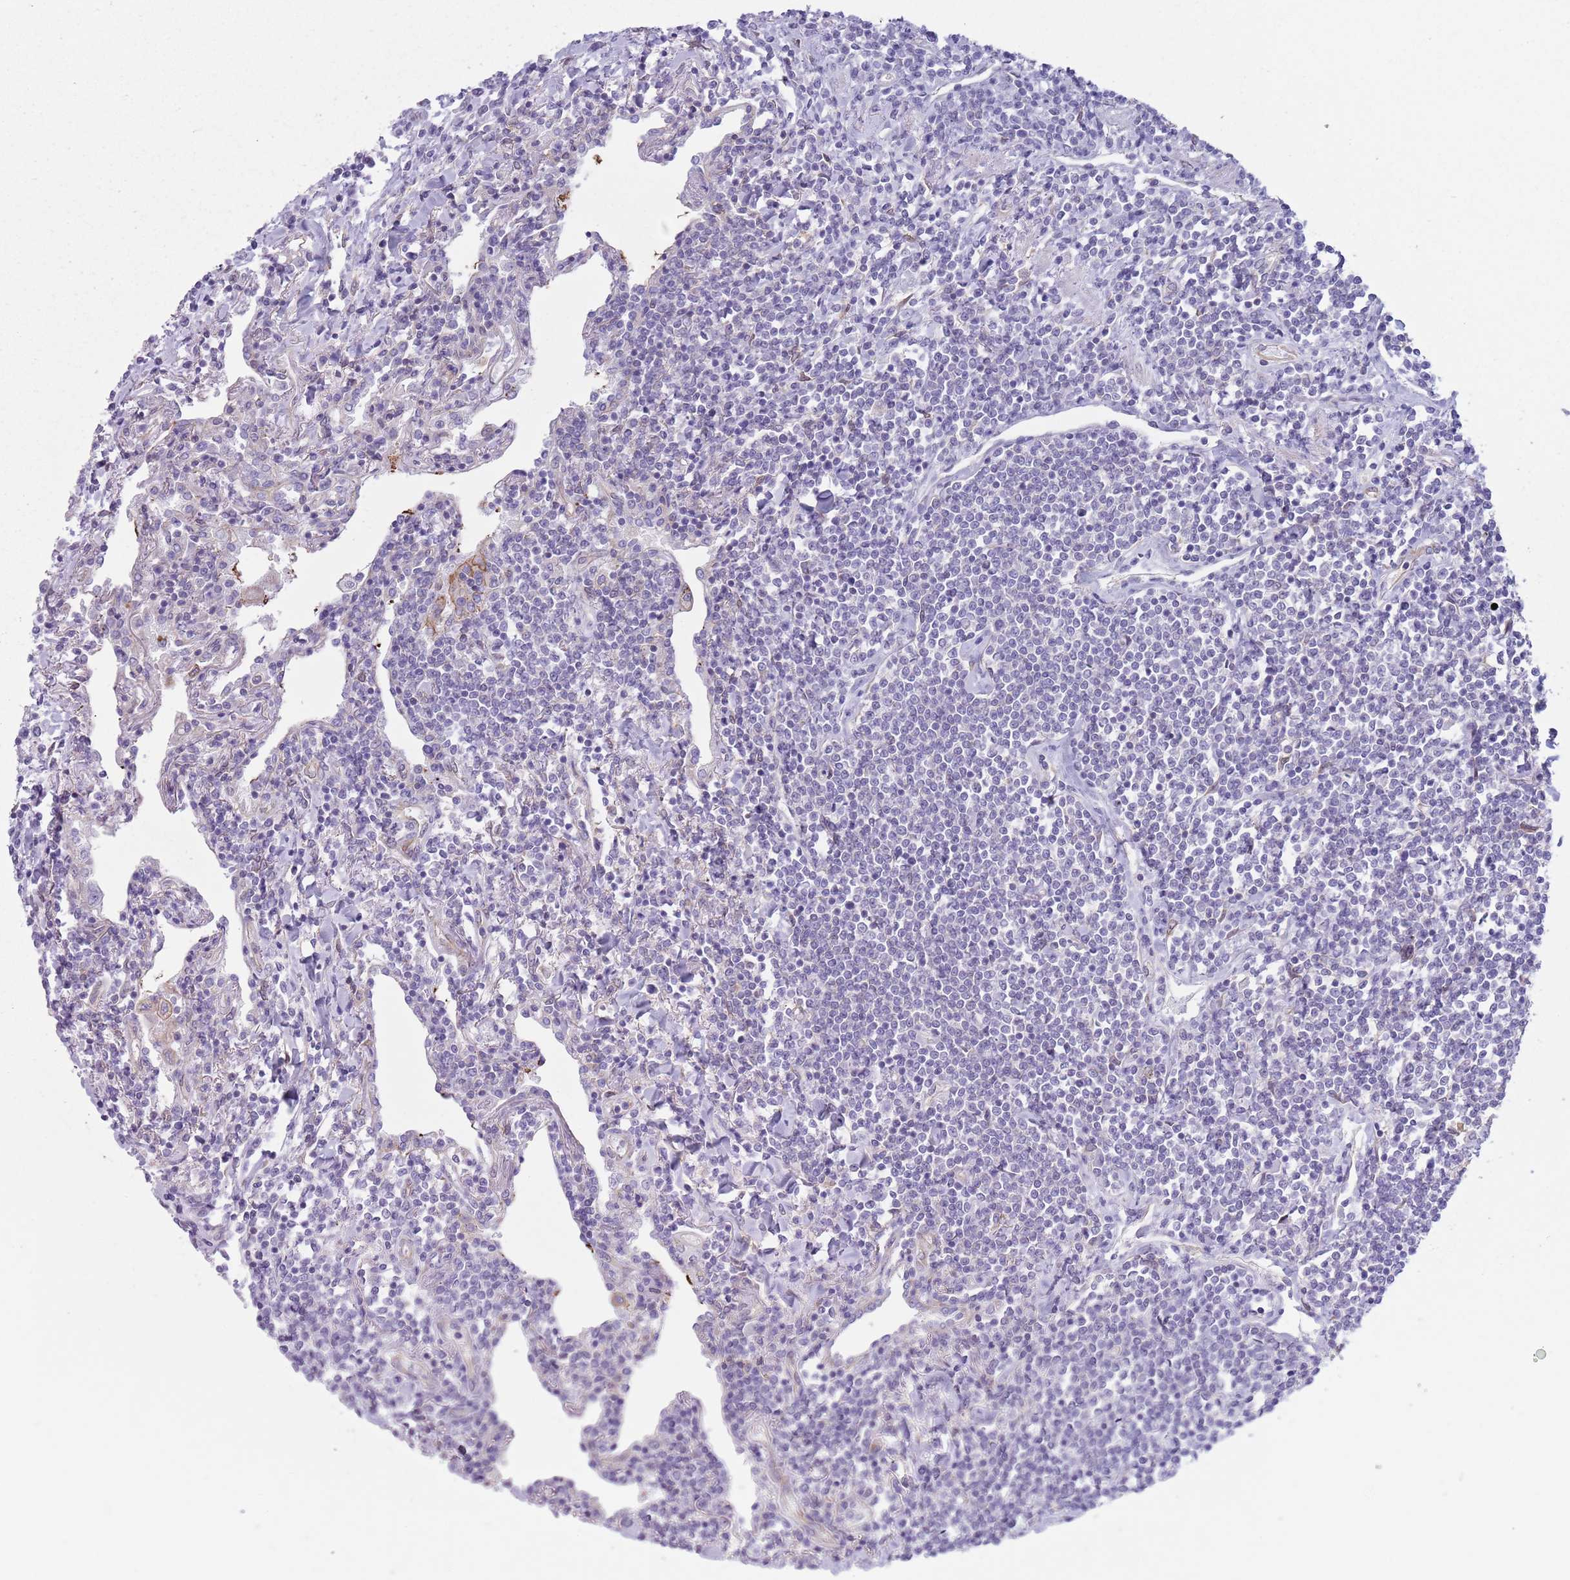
{"staining": {"intensity": "negative", "quantity": "none", "location": "none"}, "tissue": "lymphoma", "cell_type": "Tumor cells", "image_type": "cancer", "snomed": [{"axis": "morphology", "description": "Malignant lymphoma, non-Hodgkin's type, Low grade"}, {"axis": "topography", "description": "Lung"}], "caption": "Photomicrograph shows no significant protein positivity in tumor cells of malignant lymphoma, non-Hodgkin's type (low-grade).", "gene": "RBP3", "patient": {"sex": "female", "age": 71}}